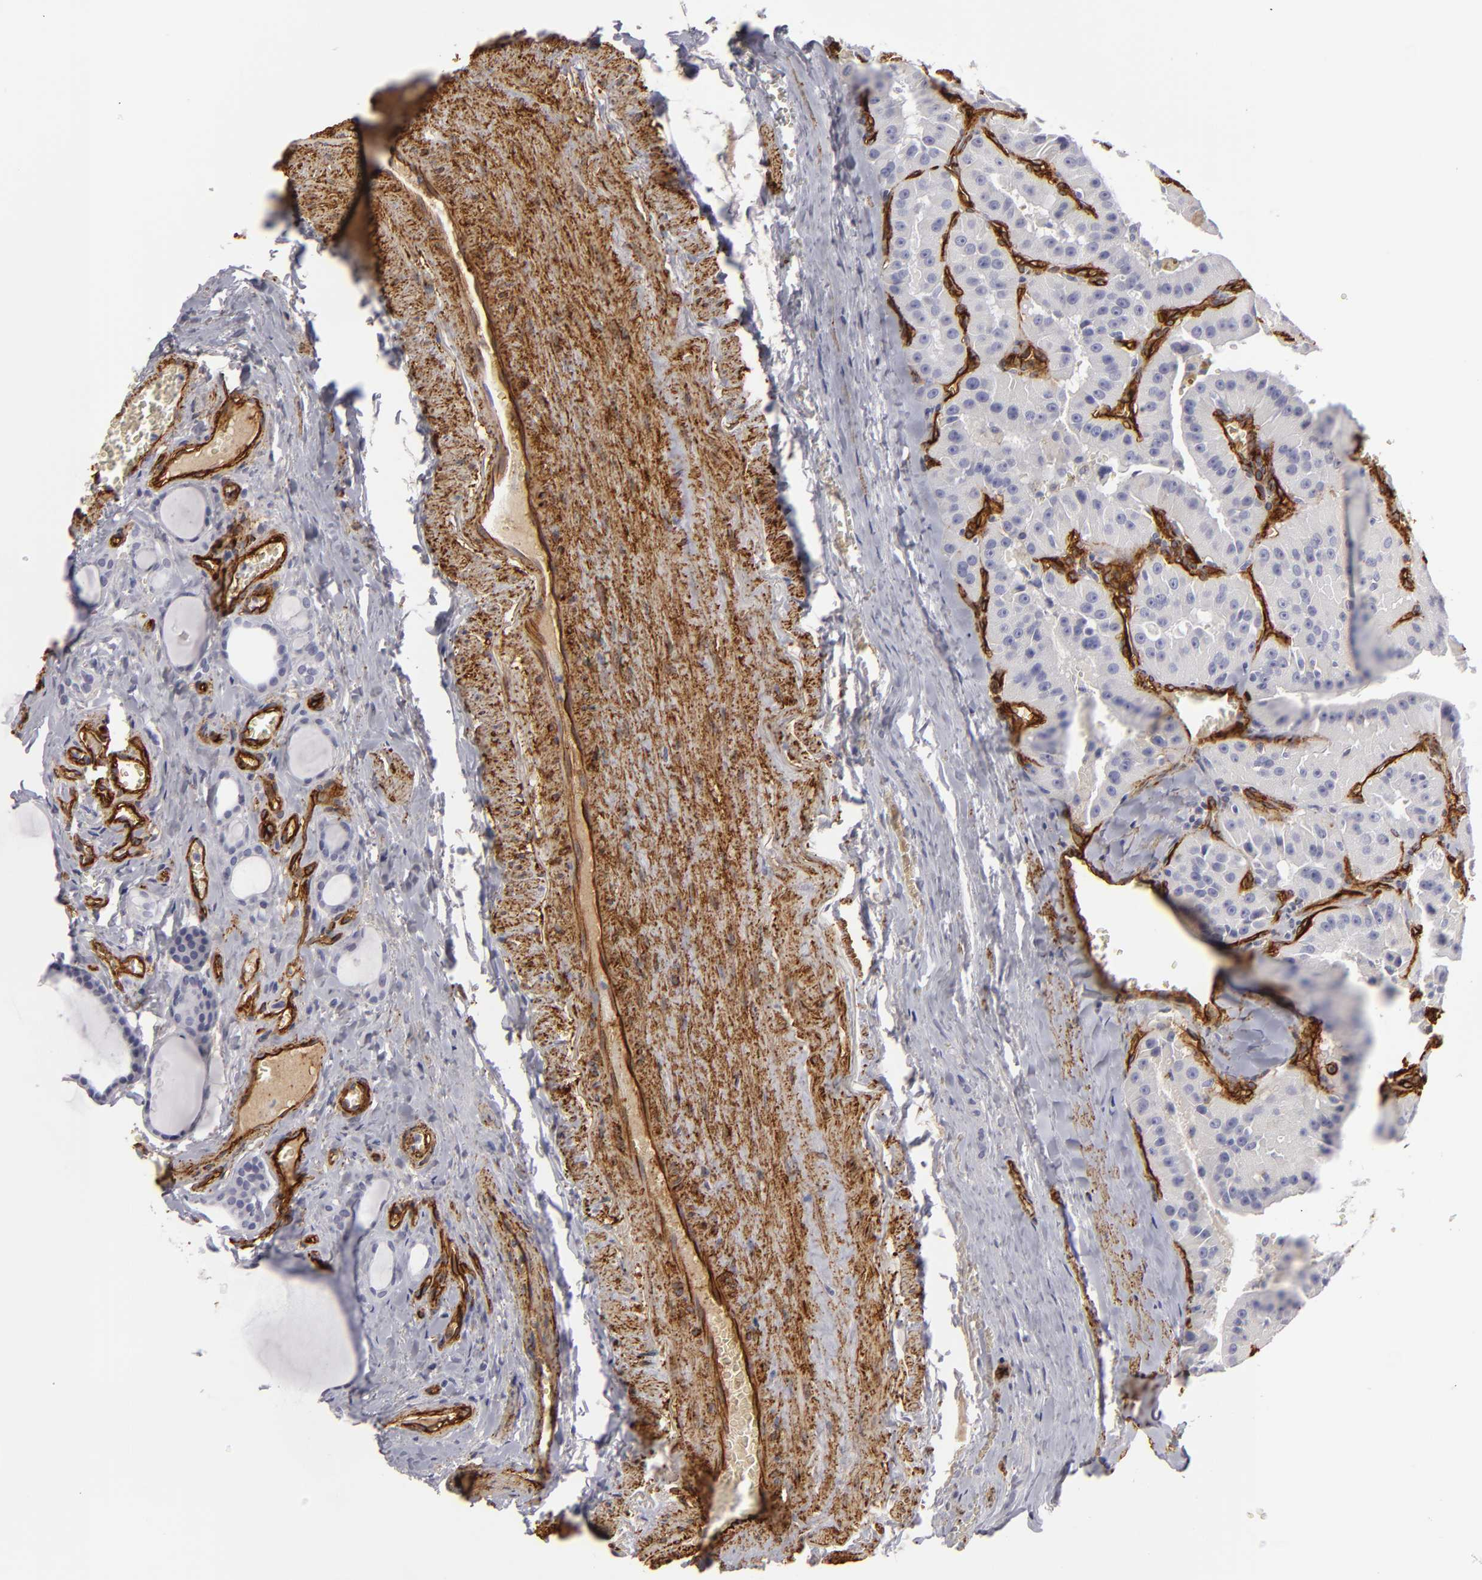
{"staining": {"intensity": "negative", "quantity": "none", "location": "none"}, "tissue": "thyroid cancer", "cell_type": "Tumor cells", "image_type": "cancer", "snomed": [{"axis": "morphology", "description": "Carcinoma, NOS"}, {"axis": "topography", "description": "Thyroid gland"}], "caption": "IHC of human carcinoma (thyroid) reveals no positivity in tumor cells.", "gene": "MCAM", "patient": {"sex": "male", "age": 76}}